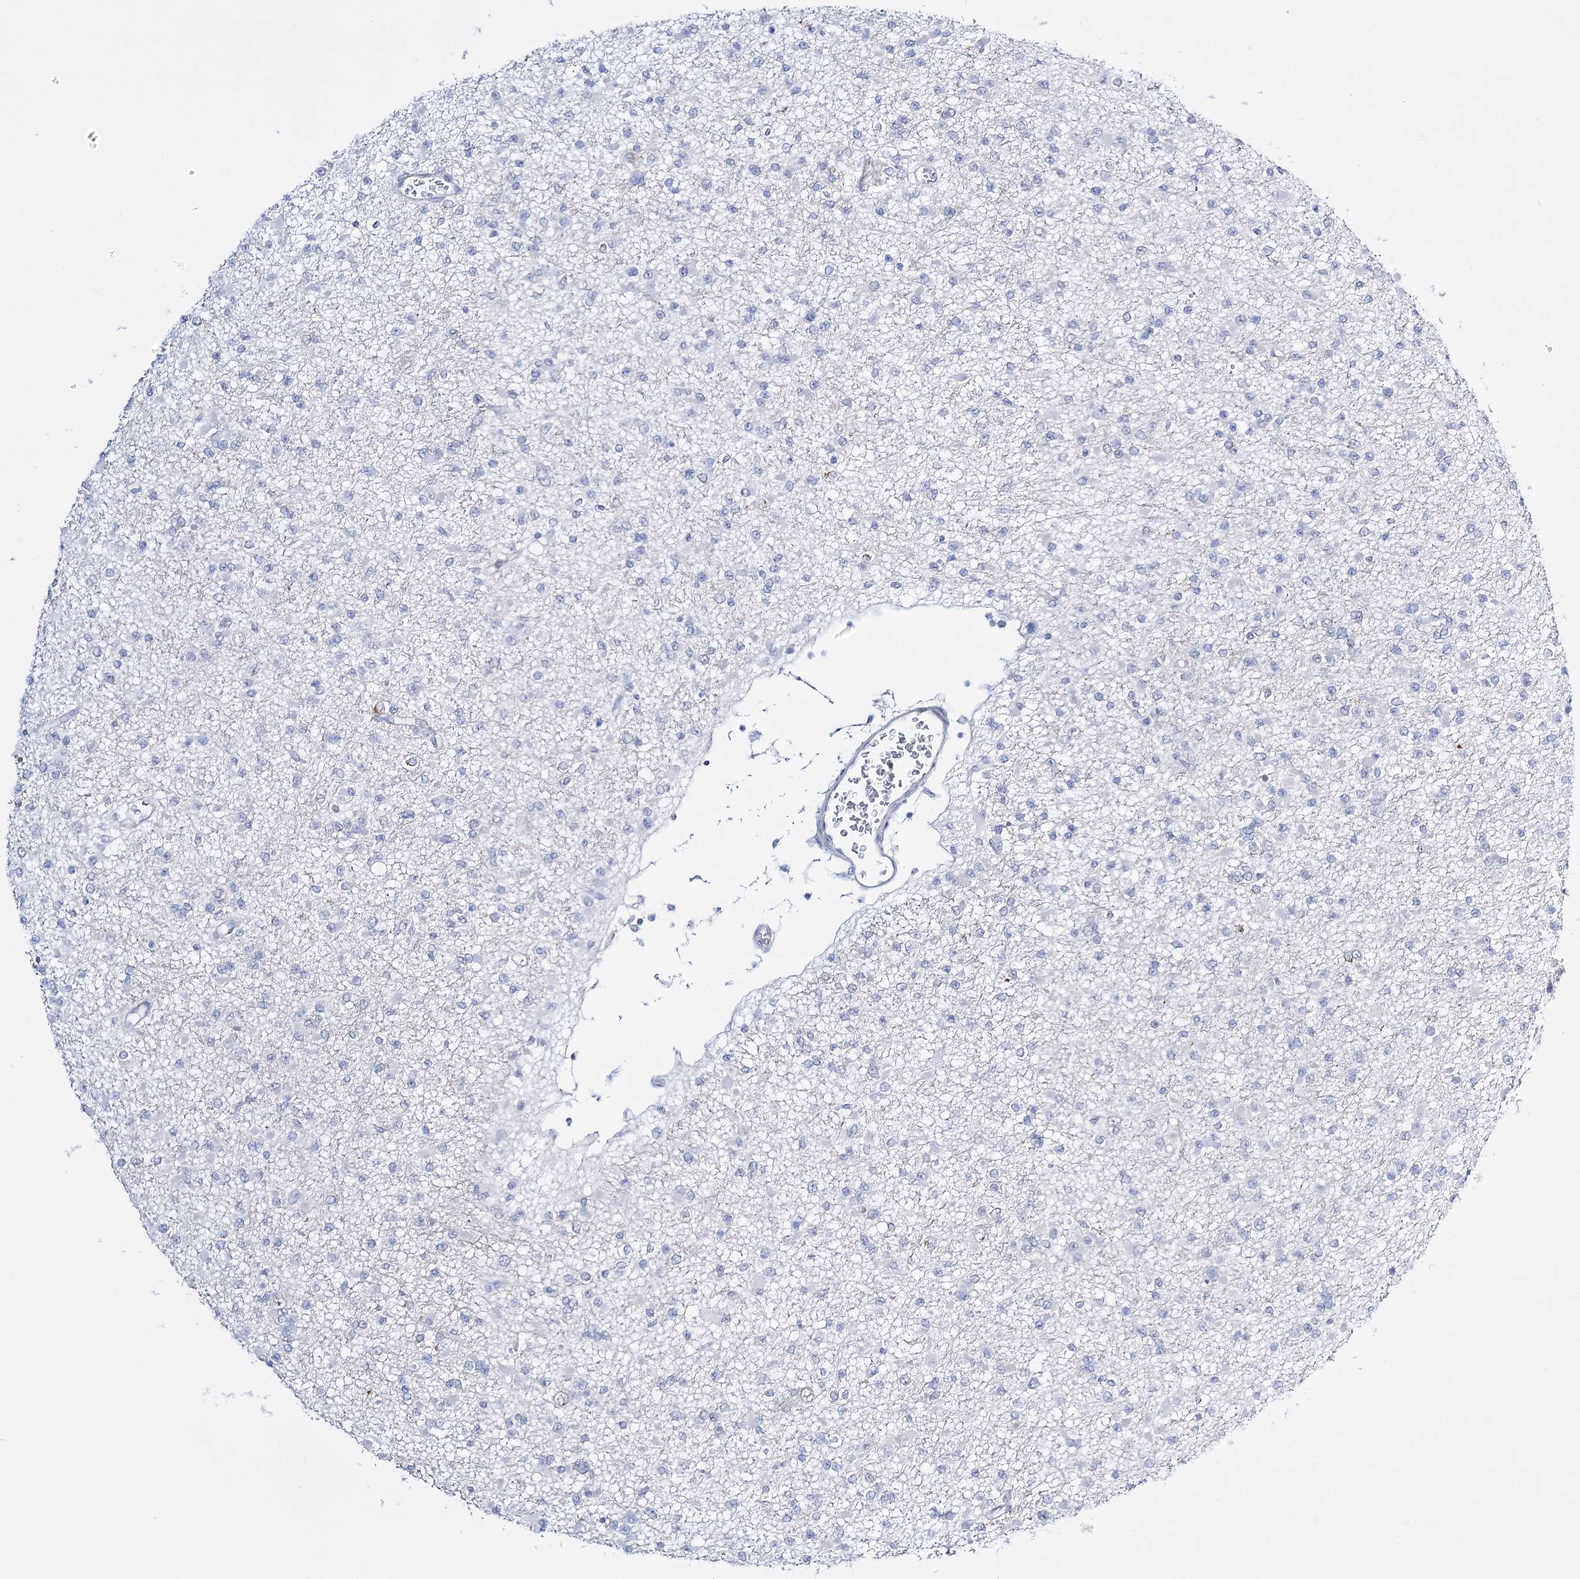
{"staining": {"intensity": "negative", "quantity": "none", "location": "none"}, "tissue": "glioma", "cell_type": "Tumor cells", "image_type": "cancer", "snomed": [{"axis": "morphology", "description": "Glioma, malignant, Low grade"}, {"axis": "topography", "description": "Brain"}], "caption": "Immunohistochemistry of malignant glioma (low-grade) demonstrates no staining in tumor cells.", "gene": "RBM15B", "patient": {"sex": "female", "age": 22}}